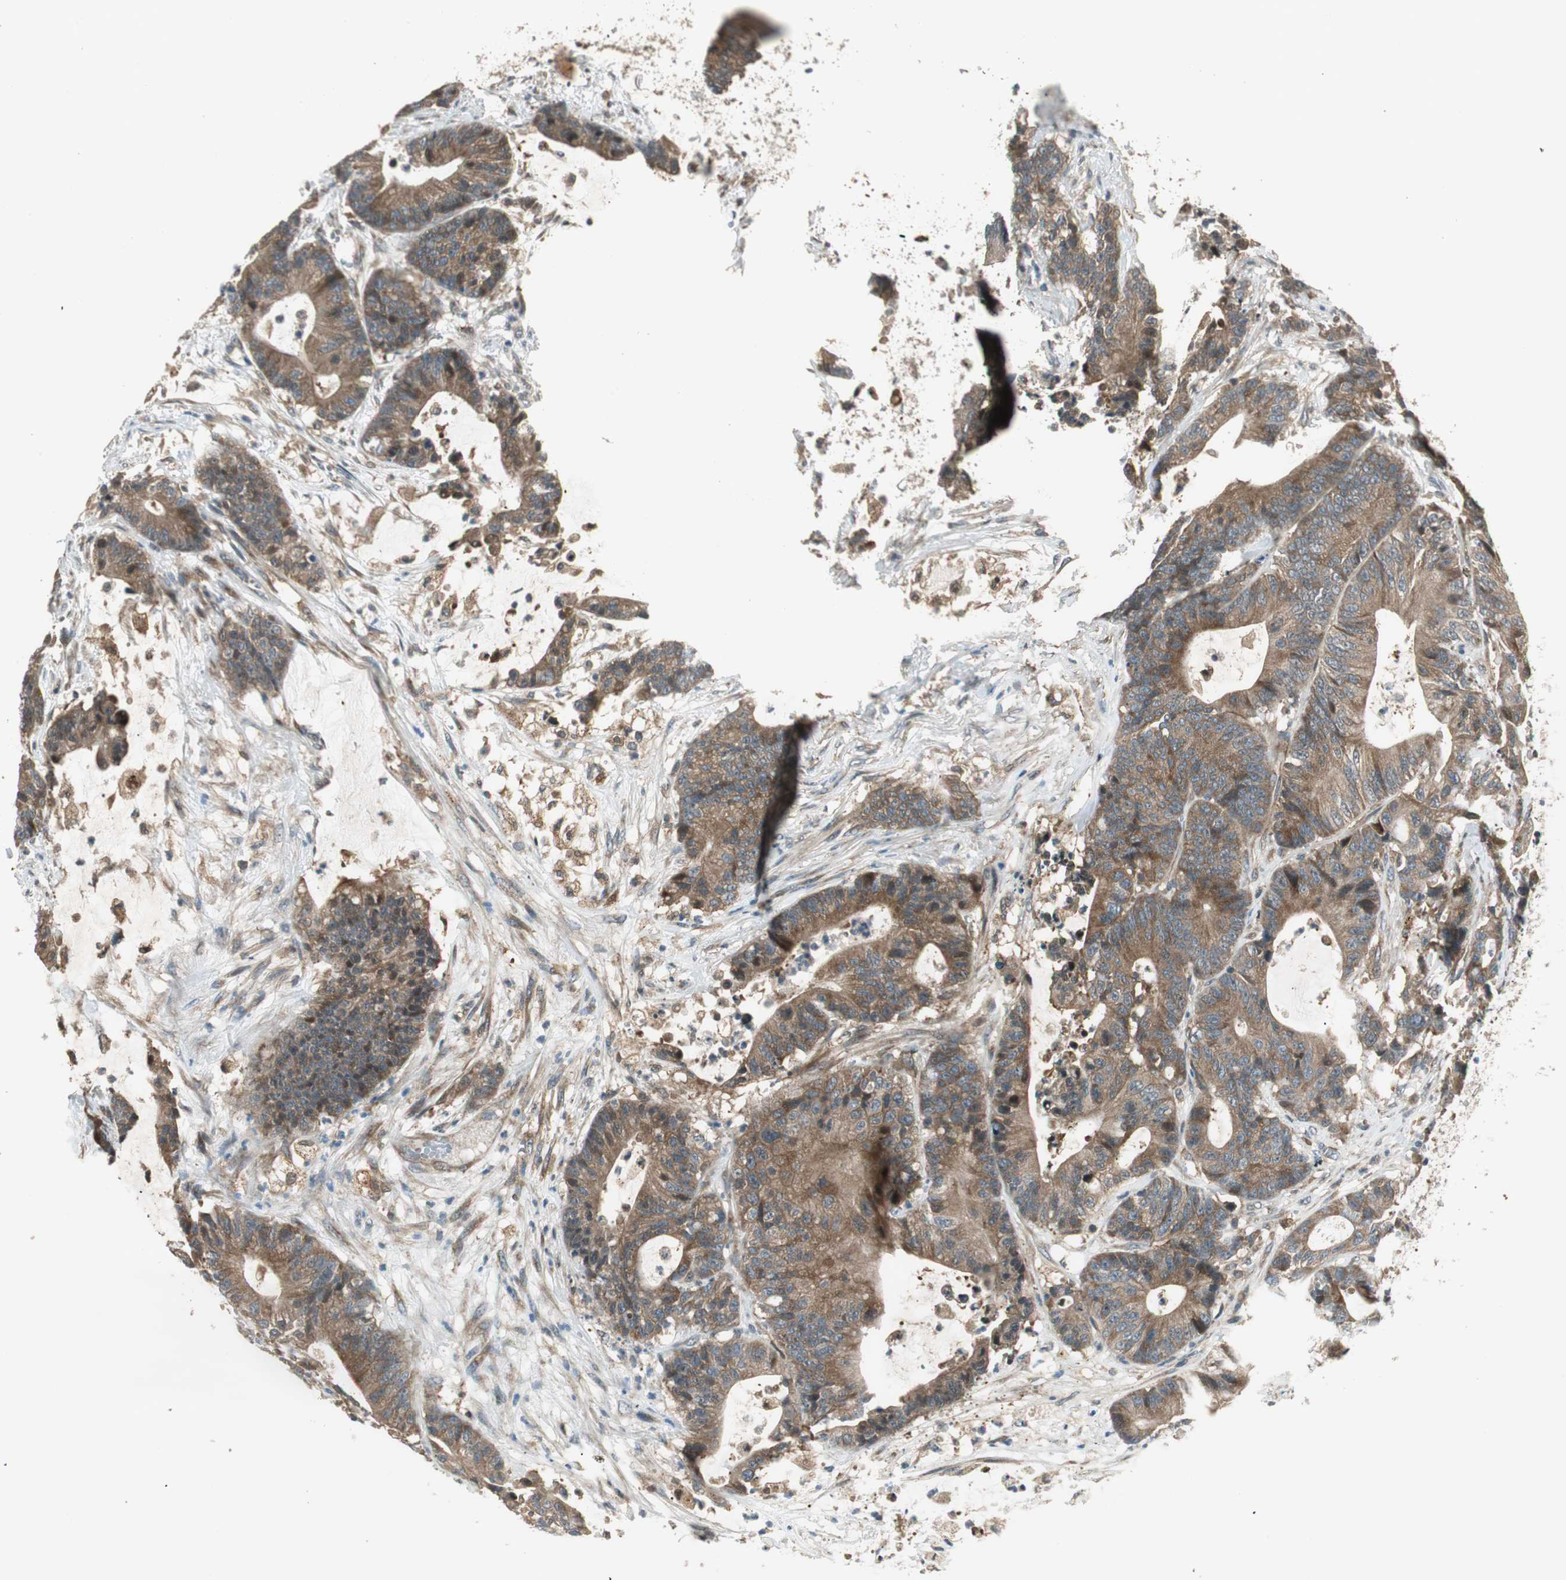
{"staining": {"intensity": "moderate", "quantity": ">75%", "location": "cytoplasmic/membranous"}, "tissue": "colorectal cancer", "cell_type": "Tumor cells", "image_type": "cancer", "snomed": [{"axis": "morphology", "description": "Adenocarcinoma, NOS"}, {"axis": "topography", "description": "Colon"}], "caption": "This photomicrograph exhibits immunohistochemistry staining of colorectal cancer, with medium moderate cytoplasmic/membranous expression in about >75% of tumor cells.", "gene": "CNOT4", "patient": {"sex": "female", "age": 84}}